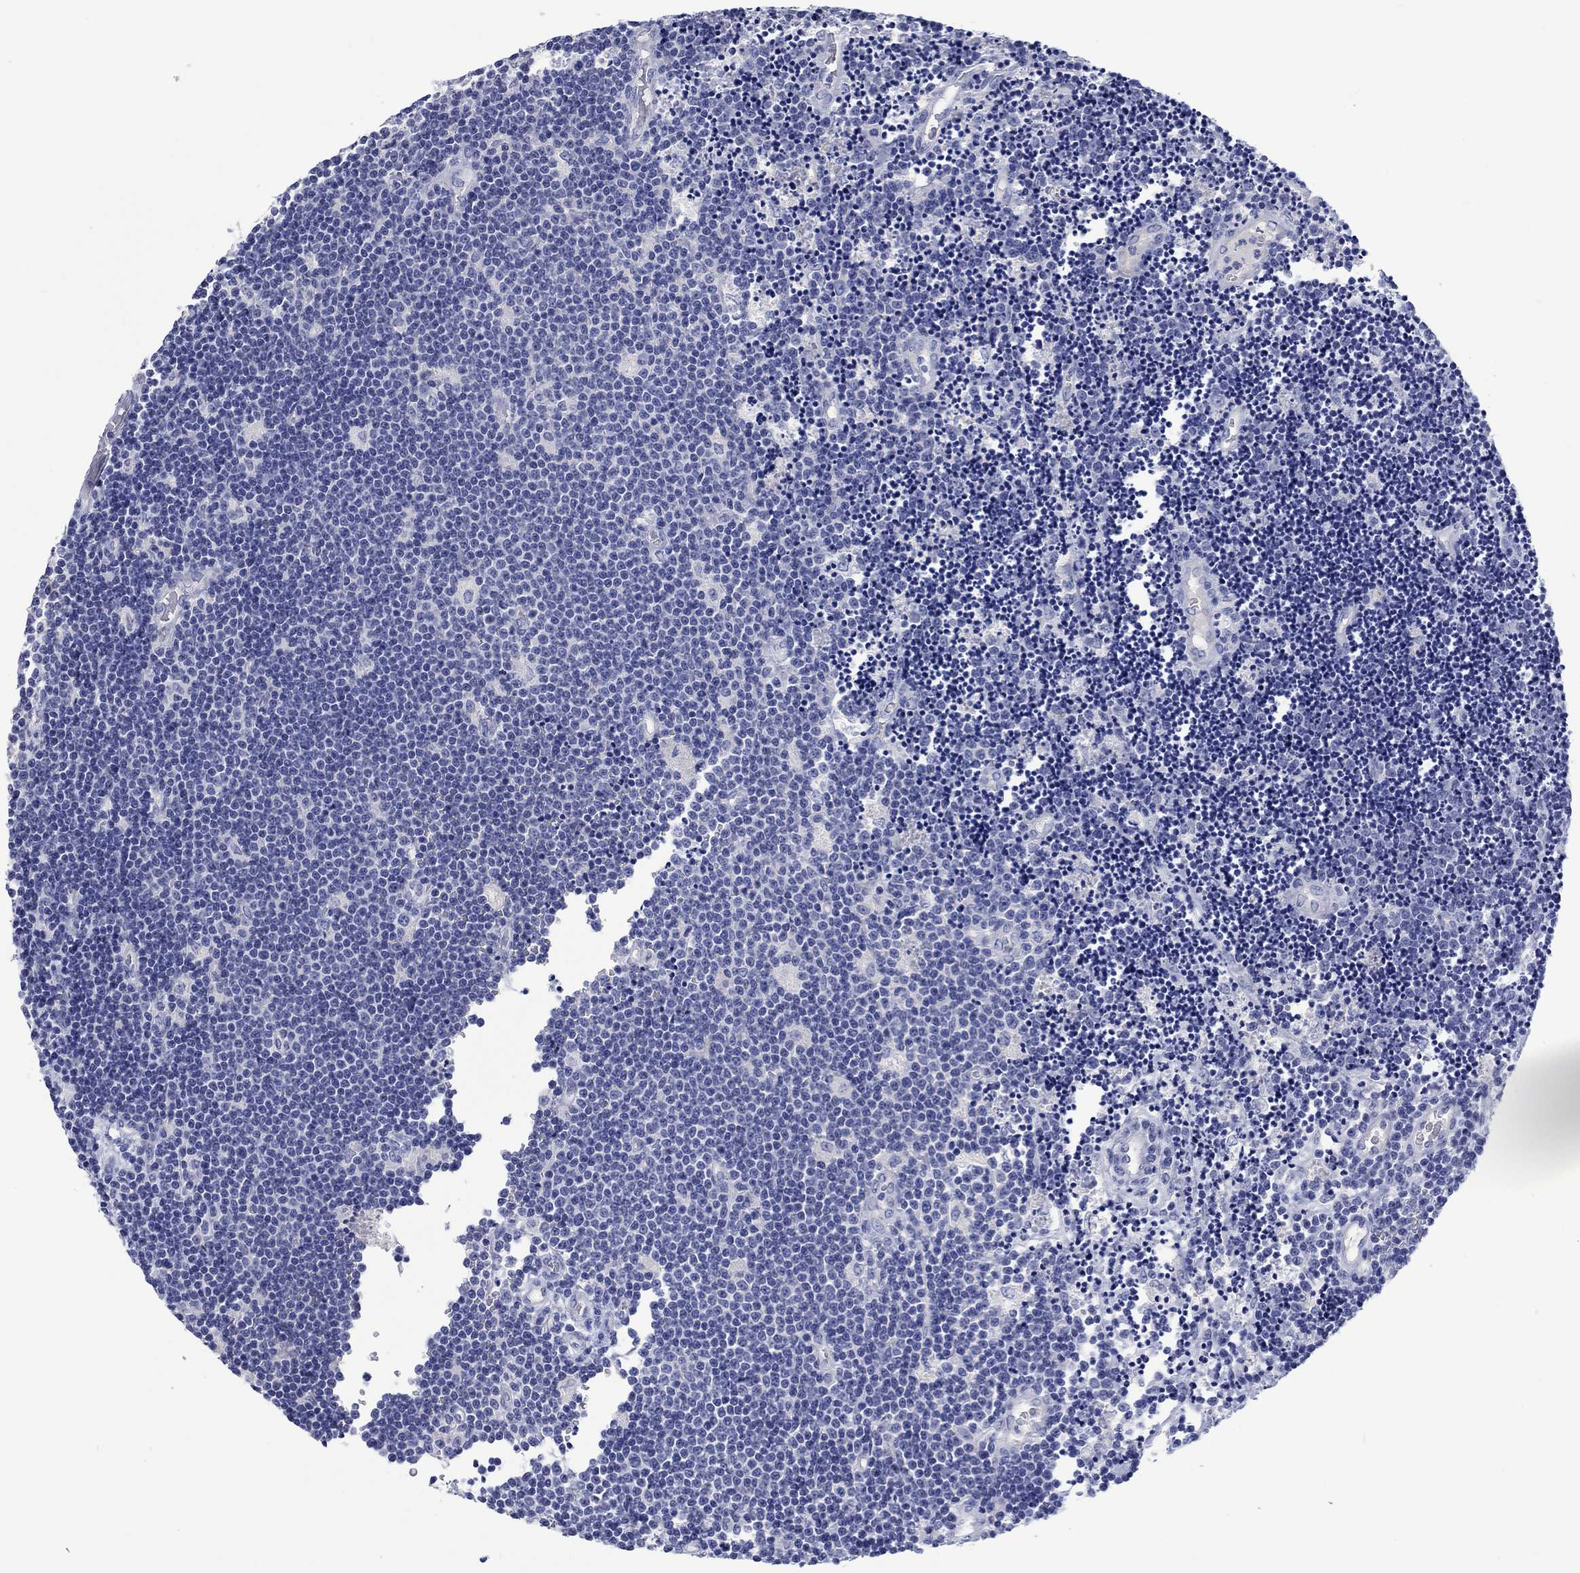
{"staining": {"intensity": "negative", "quantity": "none", "location": "none"}, "tissue": "lymphoma", "cell_type": "Tumor cells", "image_type": "cancer", "snomed": [{"axis": "morphology", "description": "Malignant lymphoma, non-Hodgkin's type, Low grade"}, {"axis": "topography", "description": "Brain"}], "caption": "An immunohistochemistry micrograph of malignant lymphoma, non-Hodgkin's type (low-grade) is shown. There is no staining in tumor cells of malignant lymphoma, non-Hodgkin's type (low-grade). (Brightfield microscopy of DAB immunohistochemistry (IHC) at high magnification).", "gene": "TOMM20L", "patient": {"sex": "female", "age": 66}}